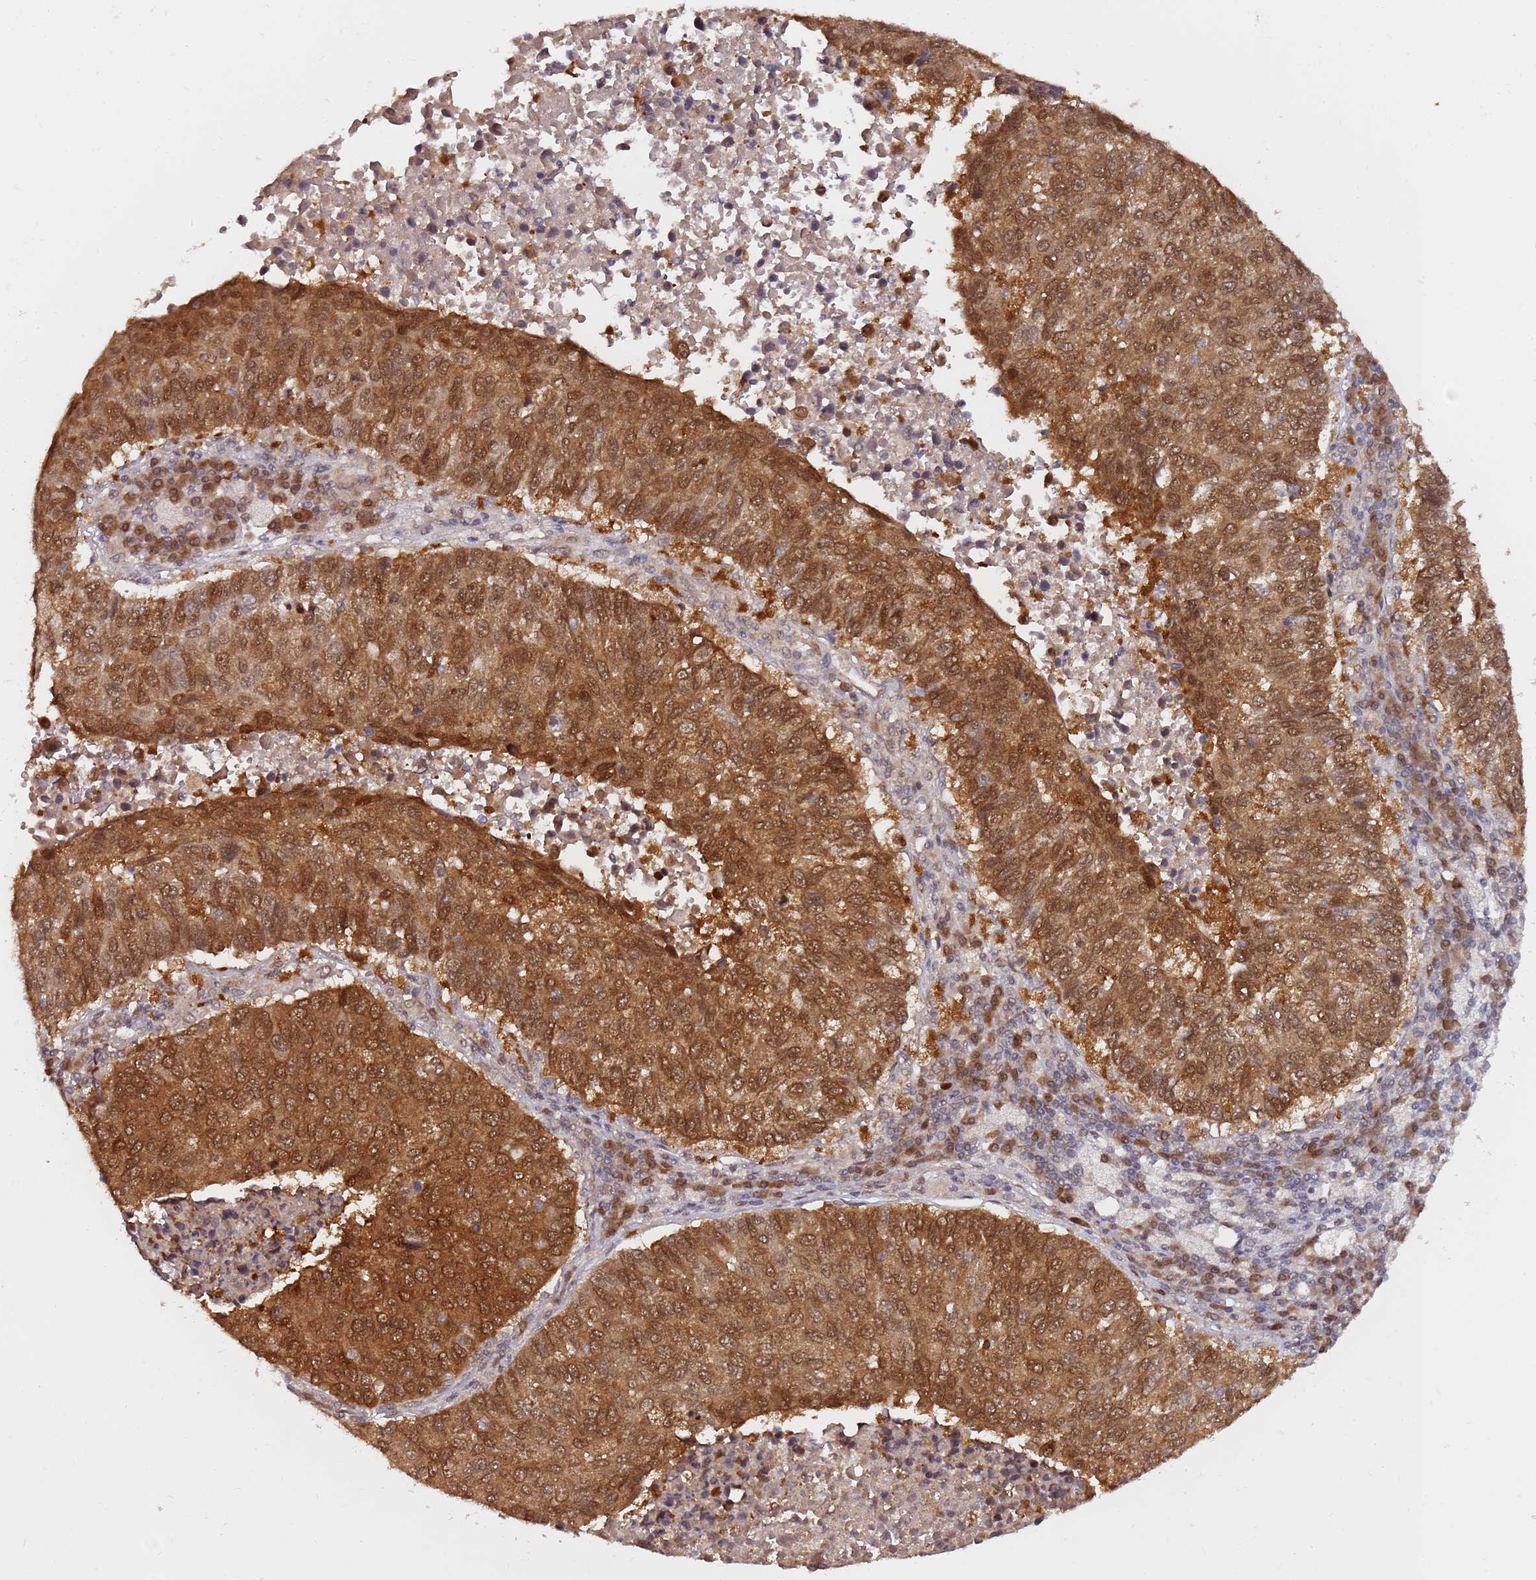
{"staining": {"intensity": "moderate", "quantity": ">75%", "location": "cytoplasmic/membranous,nuclear"}, "tissue": "lung cancer", "cell_type": "Tumor cells", "image_type": "cancer", "snomed": [{"axis": "morphology", "description": "Squamous cell carcinoma, NOS"}, {"axis": "topography", "description": "Lung"}], "caption": "IHC histopathology image of lung cancer (squamous cell carcinoma) stained for a protein (brown), which demonstrates medium levels of moderate cytoplasmic/membranous and nuclear expression in about >75% of tumor cells.", "gene": "RGS18", "patient": {"sex": "male", "age": 73}}